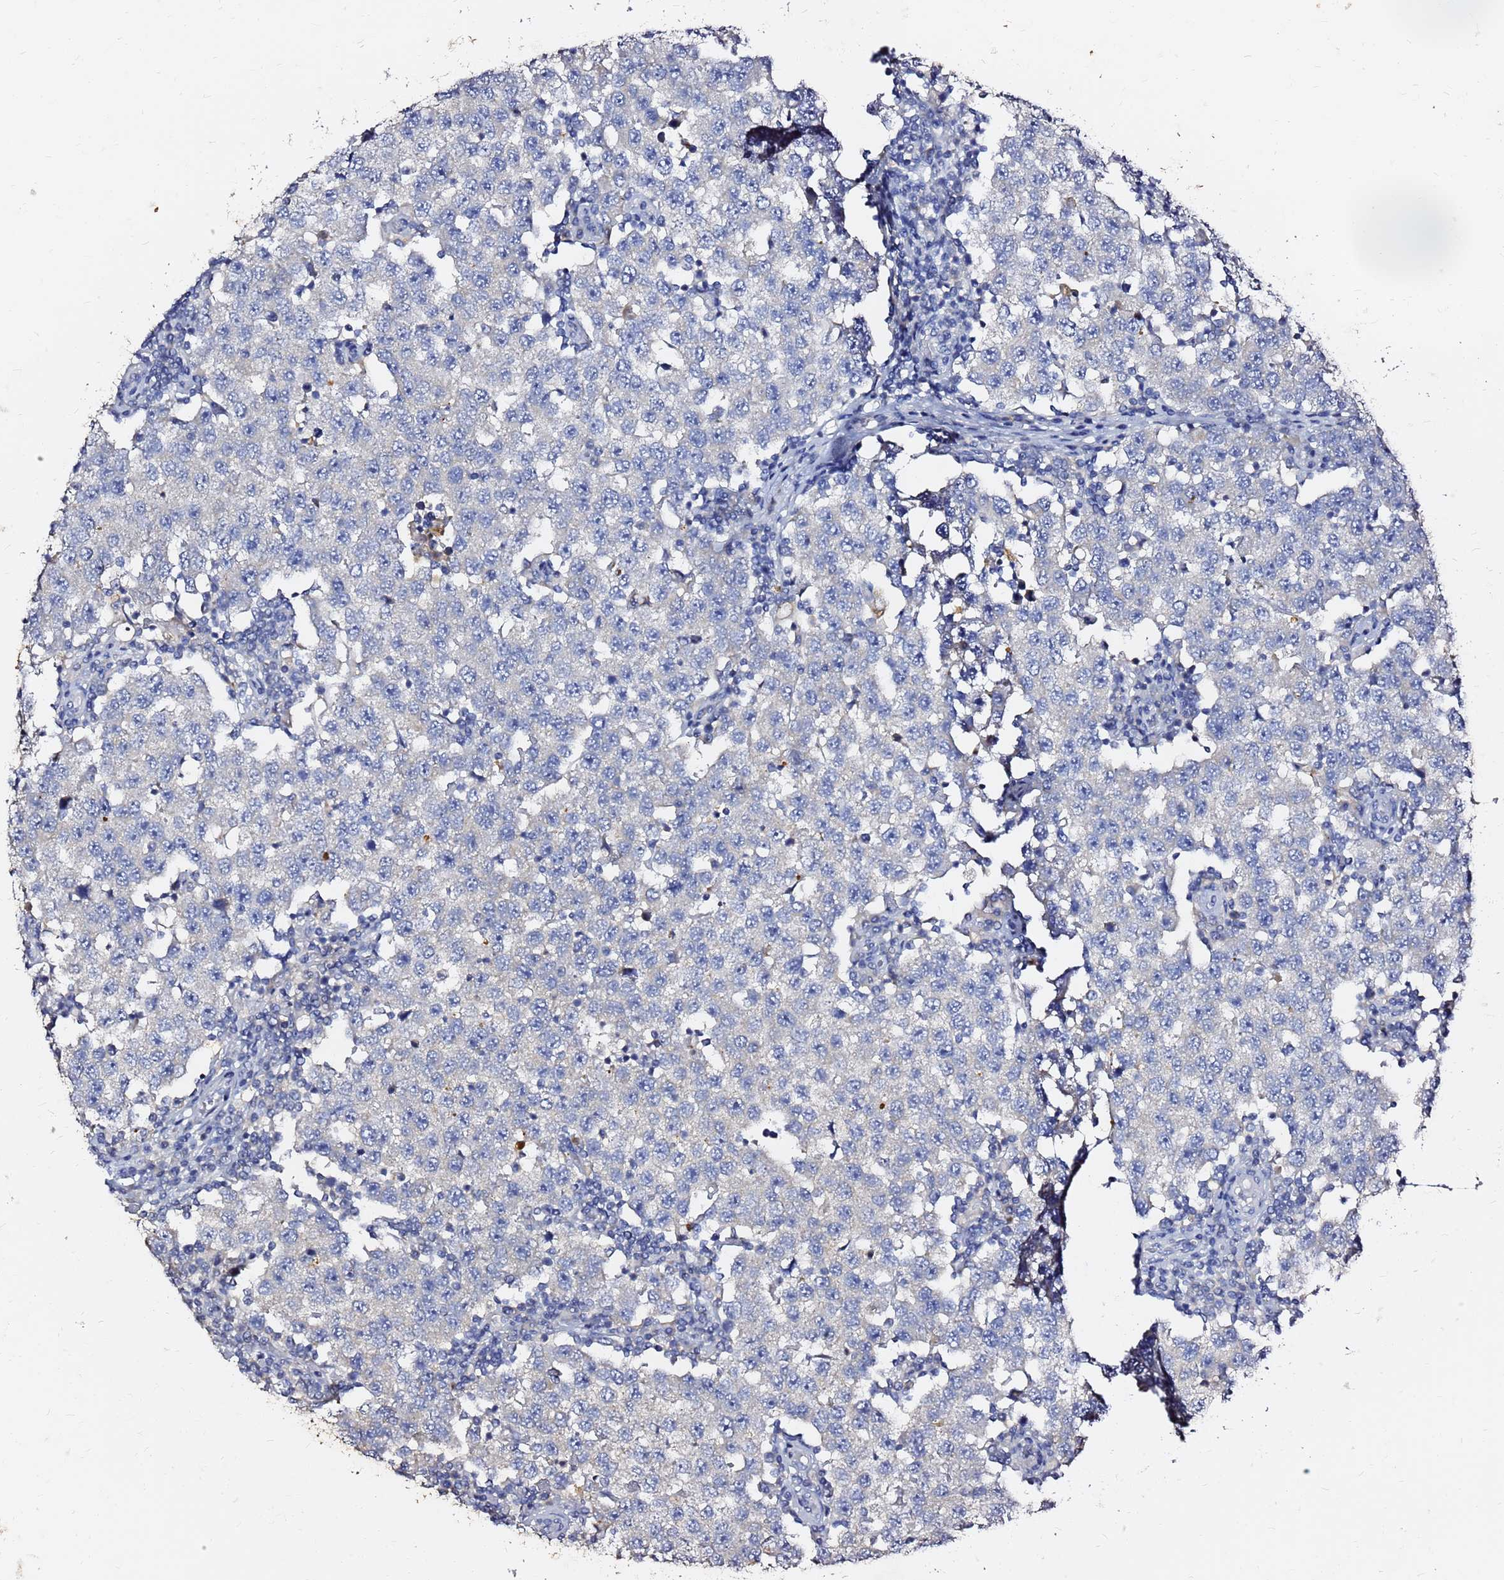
{"staining": {"intensity": "negative", "quantity": "none", "location": "none"}, "tissue": "testis cancer", "cell_type": "Tumor cells", "image_type": "cancer", "snomed": [{"axis": "morphology", "description": "Seminoma, NOS"}, {"axis": "topography", "description": "Testis"}], "caption": "This micrograph is of seminoma (testis) stained with IHC to label a protein in brown with the nuclei are counter-stained blue. There is no positivity in tumor cells.", "gene": "FAM183A", "patient": {"sex": "male", "age": 34}}